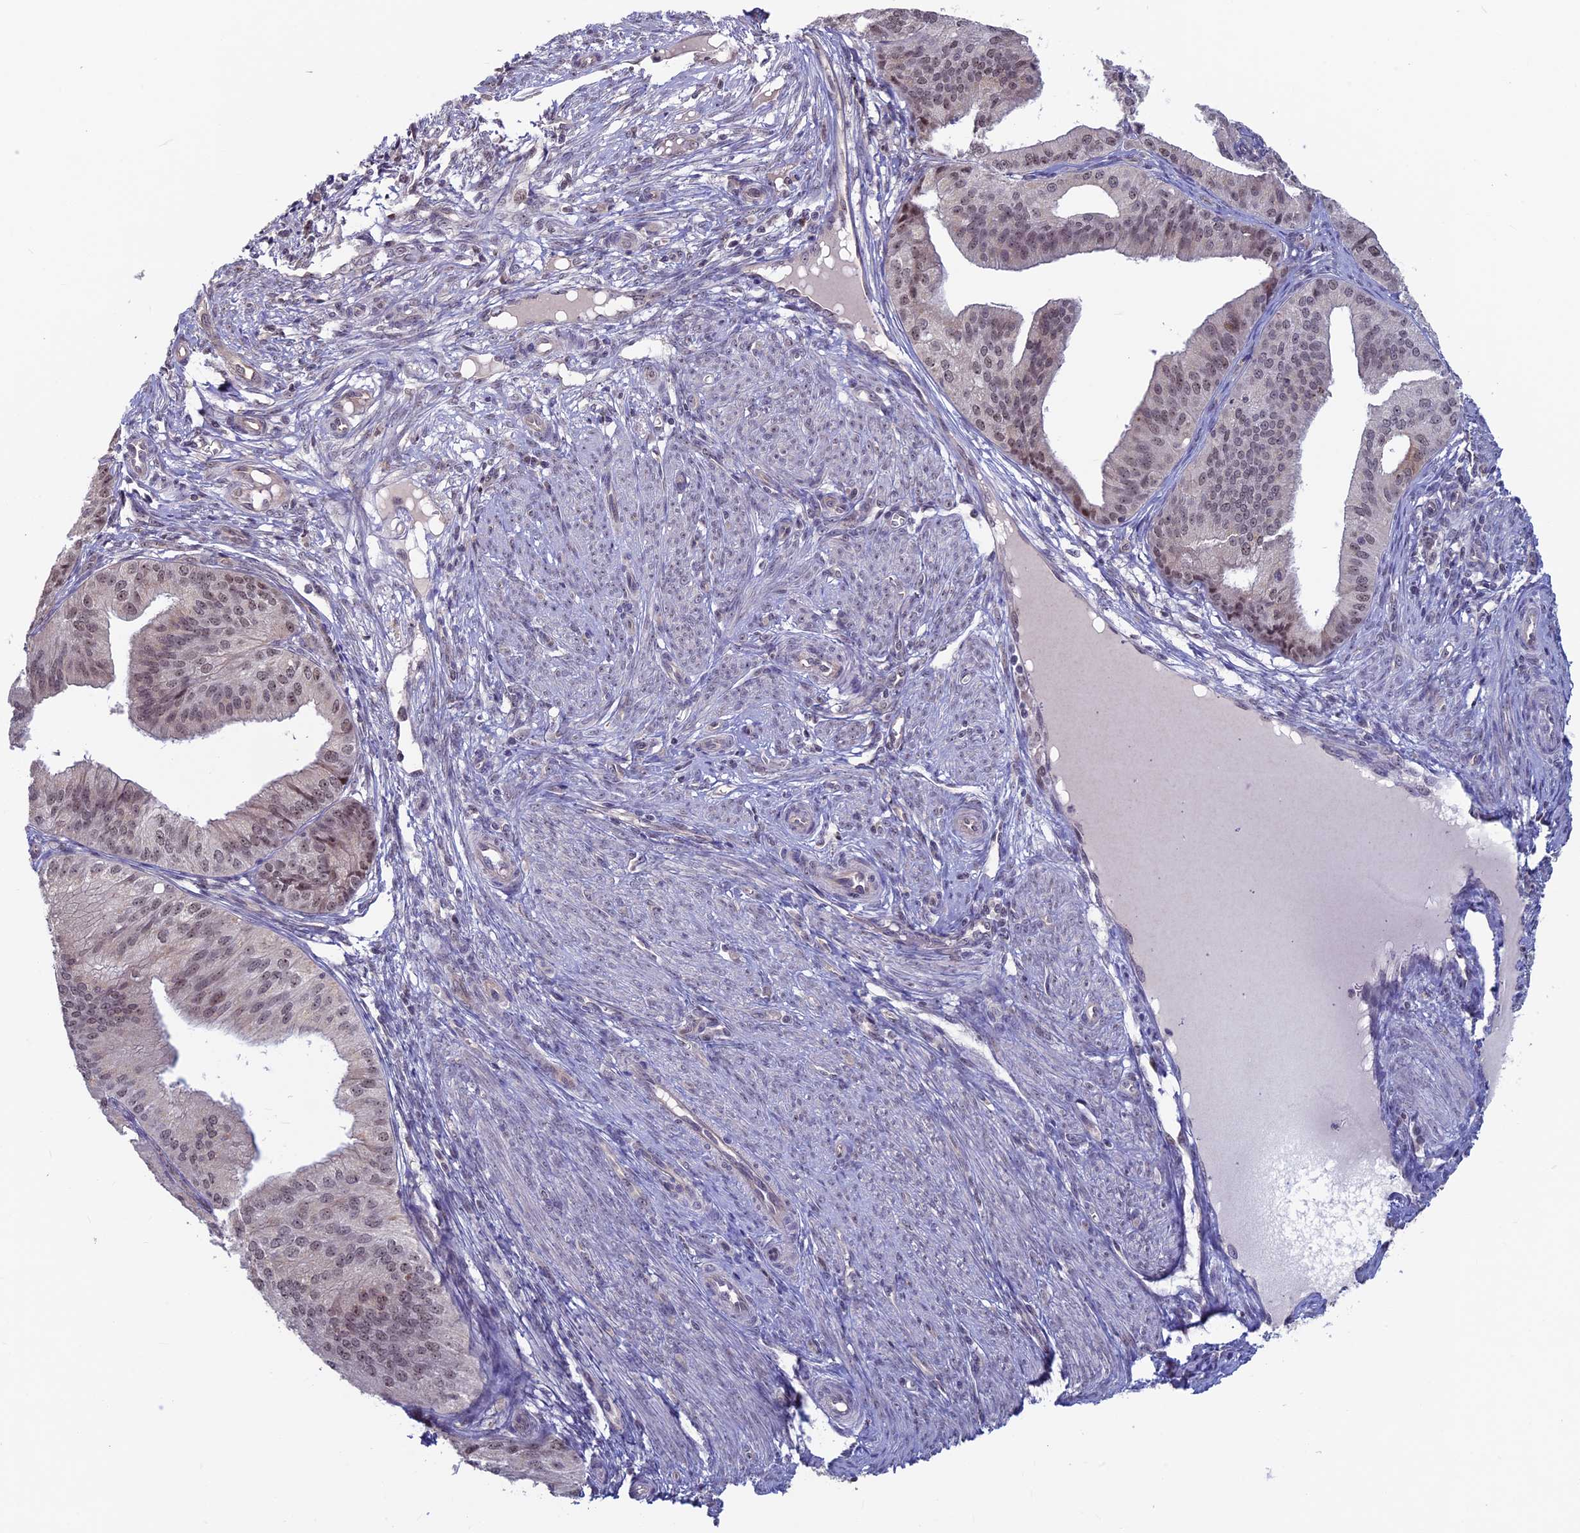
{"staining": {"intensity": "weak", "quantity": "25%-75%", "location": "nuclear"}, "tissue": "endometrial cancer", "cell_type": "Tumor cells", "image_type": "cancer", "snomed": [{"axis": "morphology", "description": "Adenocarcinoma, NOS"}, {"axis": "topography", "description": "Endometrium"}], "caption": "Adenocarcinoma (endometrial) stained for a protein displays weak nuclear positivity in tumor cells.", "gene": "SPIRE1", "patient": {"sex": "female", "age": 50}}